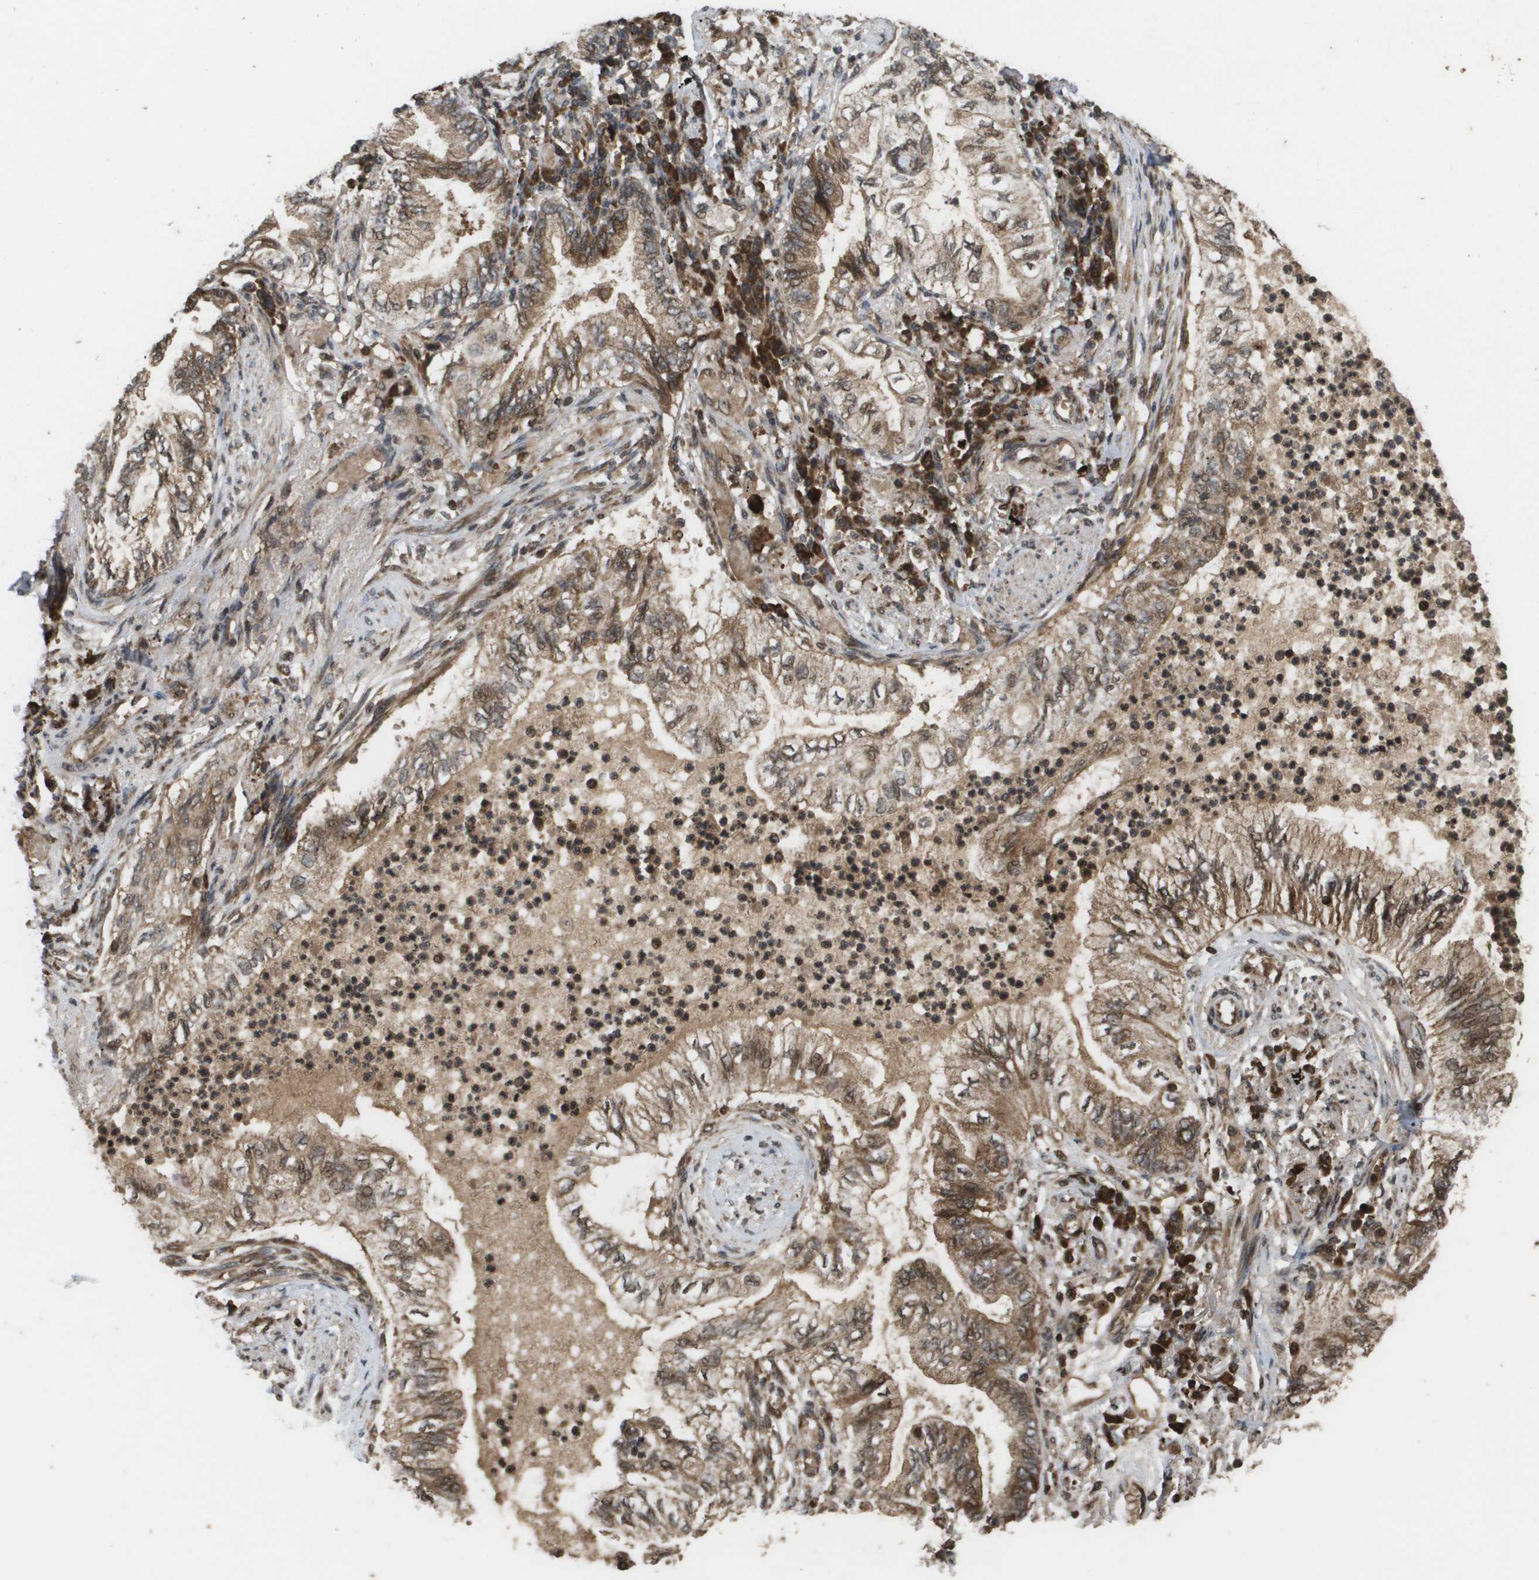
{"staining": {"intensity": "moderate", "quantity": ">75%", "location": "cytoplasmic/membranous,nuclear"}, "tissue": "lung cancer", "cell_type": "Tumor cells", "image_type": "cancer", "snomed": [{"axis": "morphology", "description": "Normal tissue, NOS"}, {"axis": "morphology", "description": "Adenocarcinoma, NOS"}, {"axis": "topography", "description": "Bronchus"}, {"axis": "topography", "description": "Lung"}], "caption": "Immunohistochemical staining of adenocarcinoma (lung) exhibits moderate cytoplasmic/membranous and nuclear protein expression in about >75% of tumor cells. (IHC, brightfield microscopy, high magnification).", "gene": "KIF11", "patient": {"sex": "female", "age": 70}}